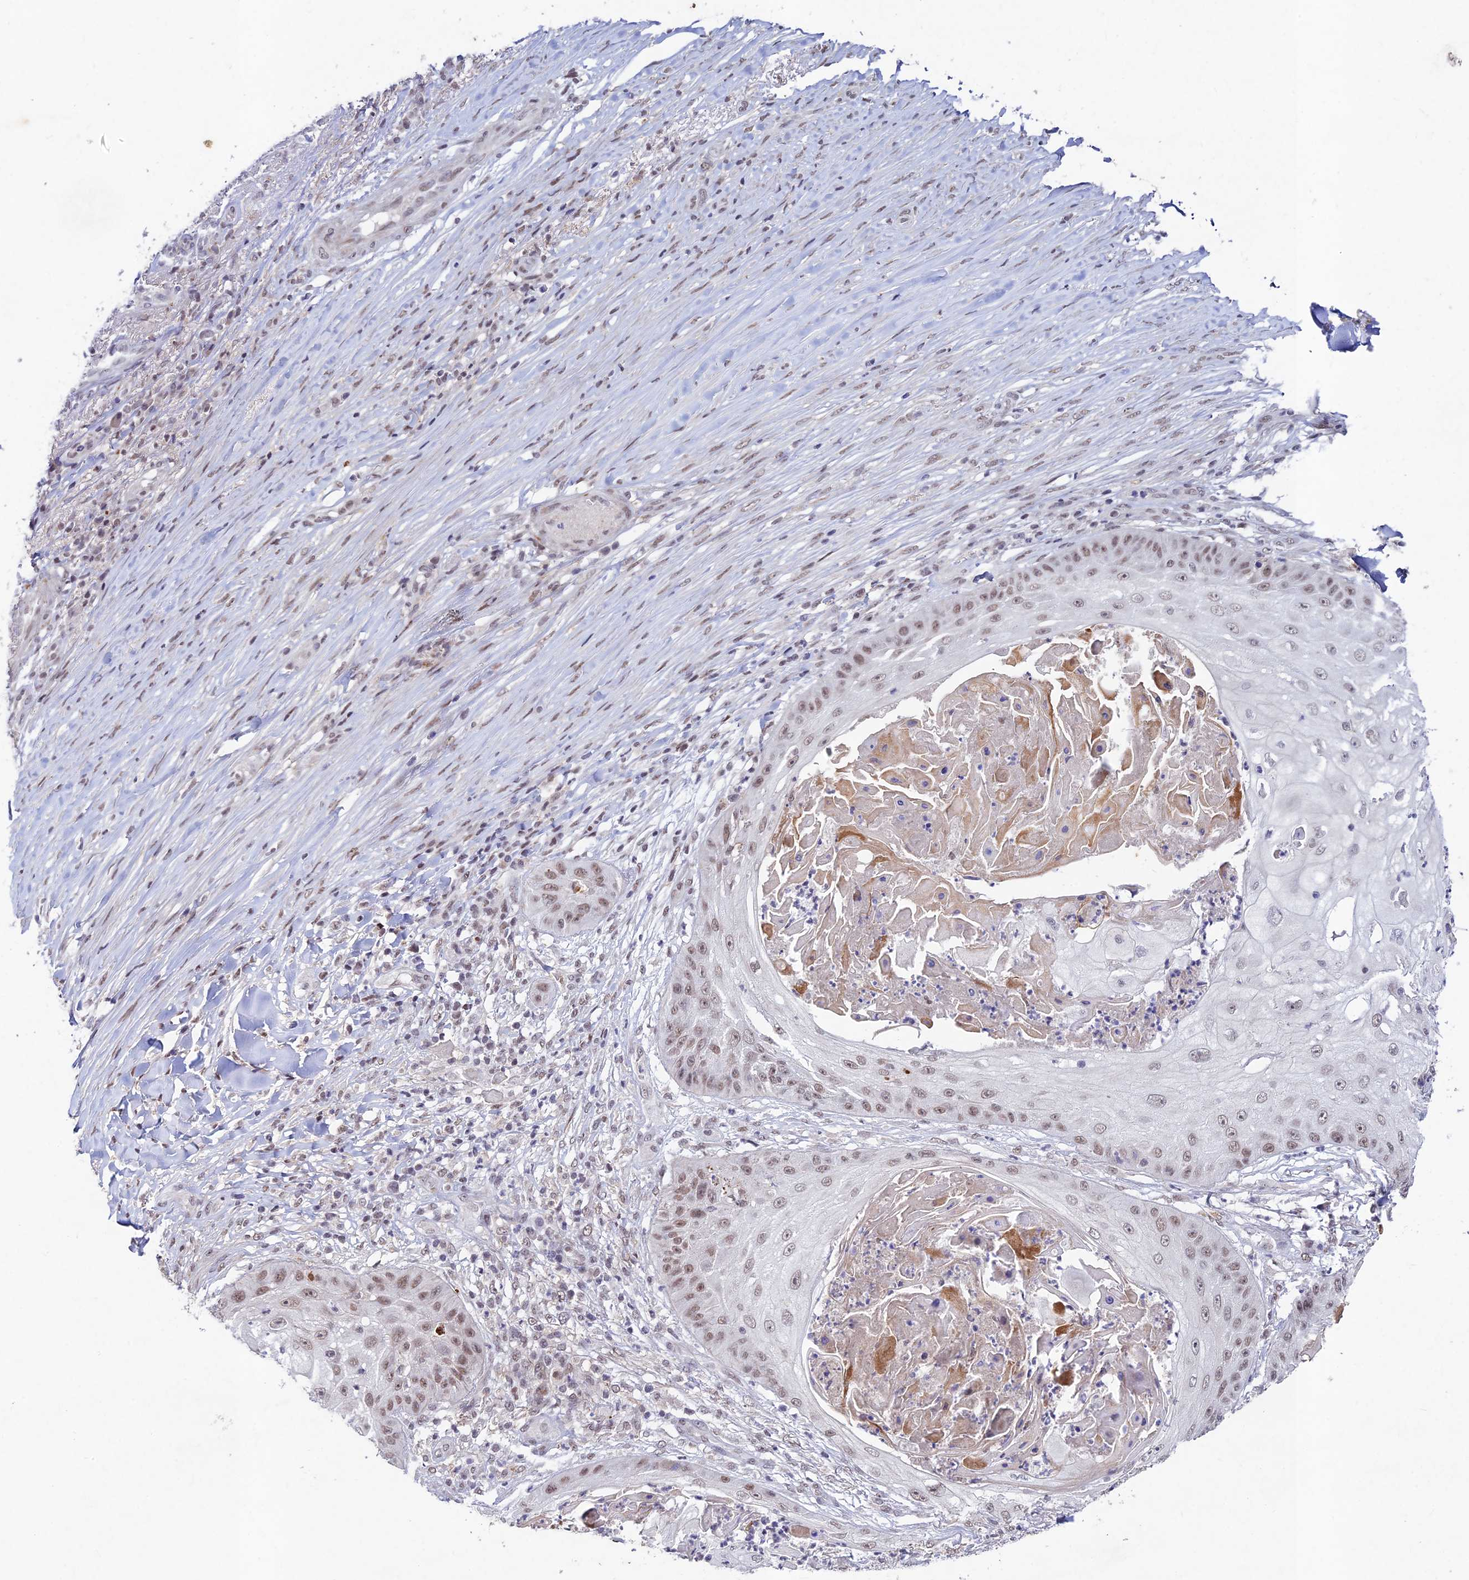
{"staining": {"intensity": "weak", "quantity": ">75%", "location": "nuclear"}, "tissue": "skin cancer", "cell_type": "Tumor cells", "image_type": "cancer", "snomed": [{"axis": "morphology", "description": "Squamous cell carcinoma, NOS"}, {"axis": "topography", "description": "Skin"}], "caption": "An image of human squamous cell carcinoma (skin) stained for a protein demonstrates weak nuclear brown staining in tumor cells.", "gene": "RAVER1", "patient": {"sex": "male", "age": 70}}